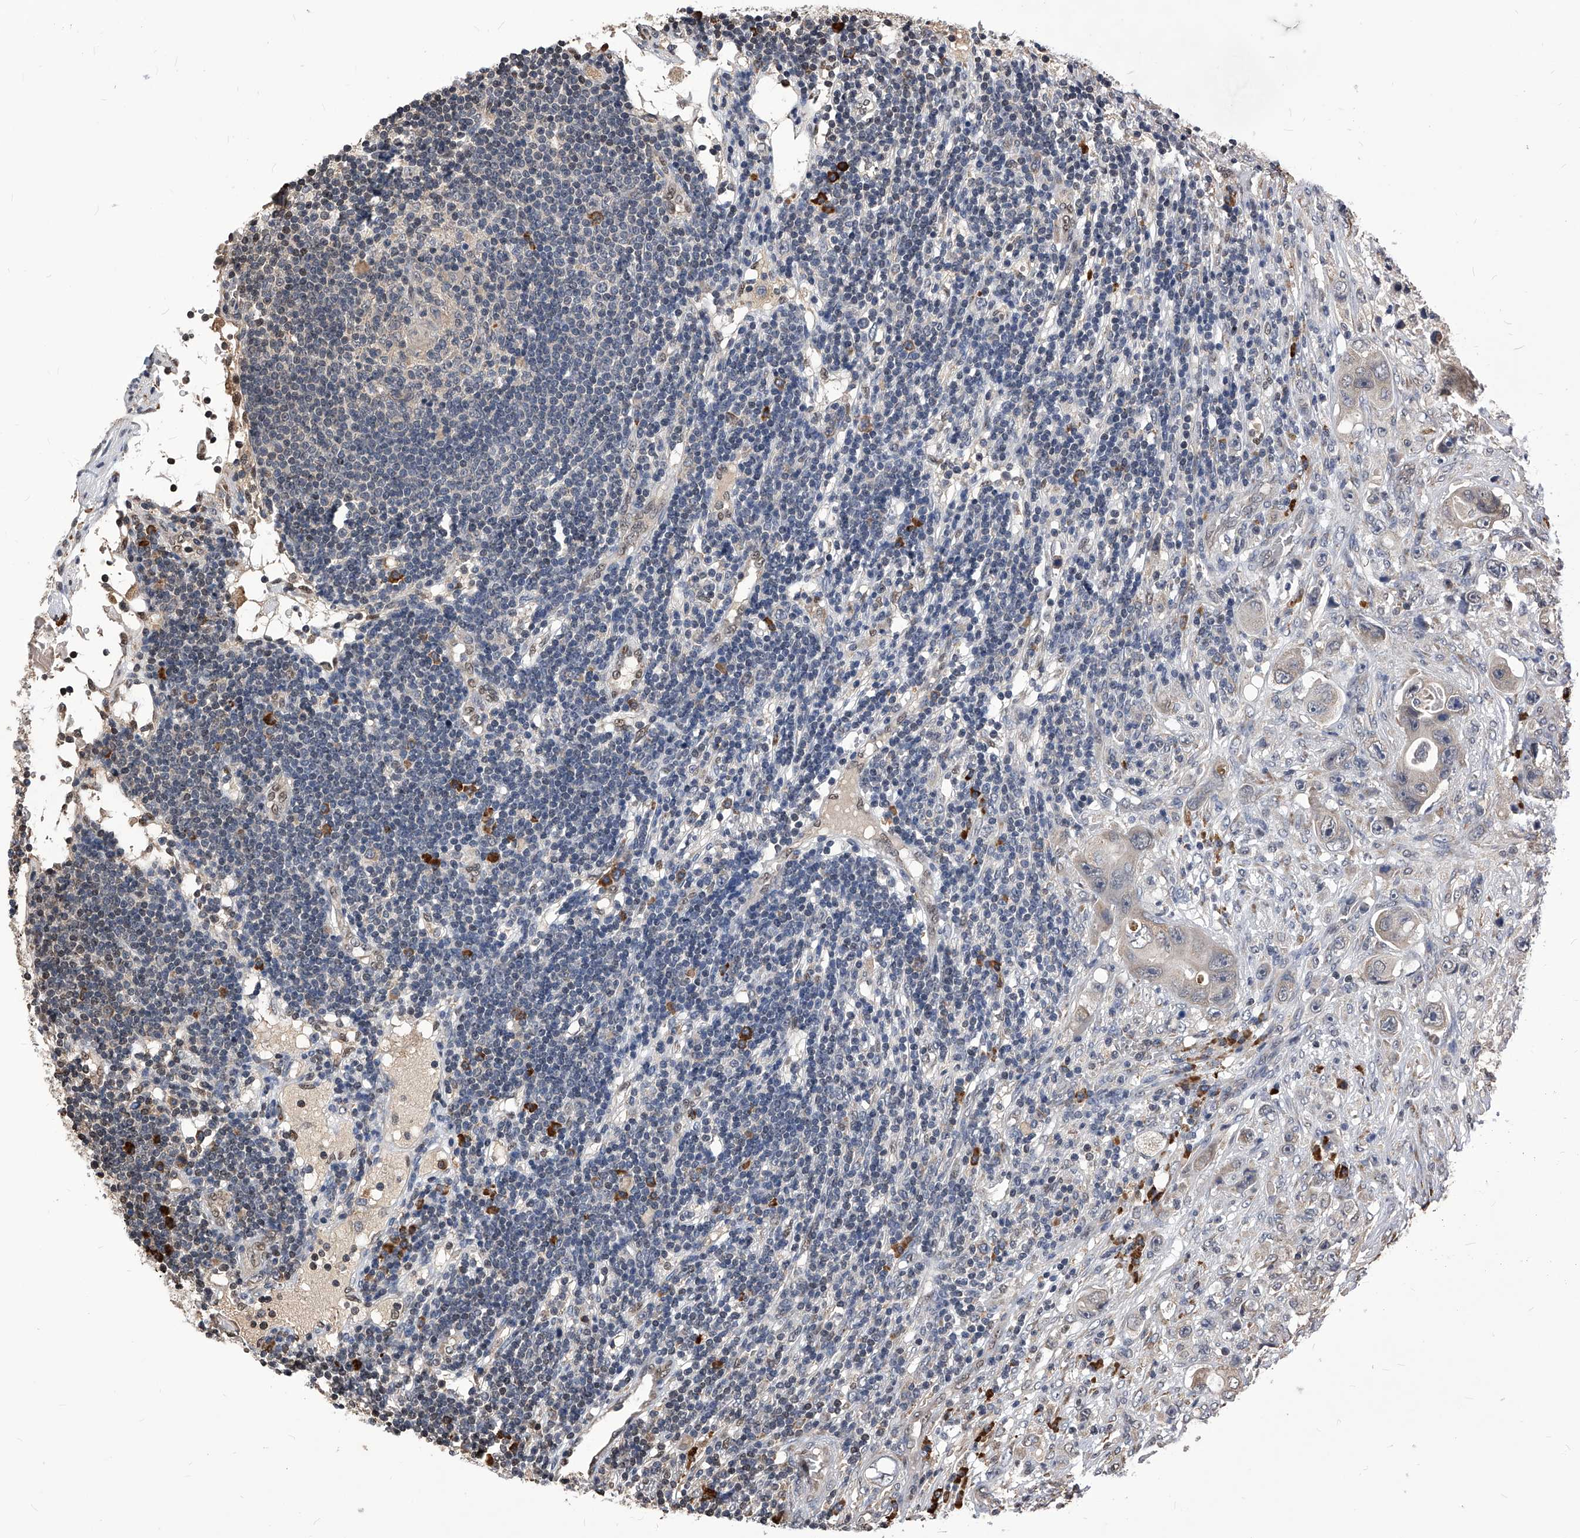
{"staining": {"intensity": "negative", "quantity": "none", "location": "none"}, "tissue": "colorectal cancer", "cell_type": "Tumor cells", "image_type": "cancer", "snomed": [{"axis": "morphology", "description": "Adenocarcinoma, NOS"}, {"axis": "topography", "description": "Colon"}], "caption": "Colorectal cancer was stained to show a protein in brown. There is no significant staining in tumor cells. The staining is performed using DAB (3,3'-diaminobenzidine) brown chromogen with nuclei counter-stained in using hematoxylin.", "gene": "ID1", "patient": {"sex": "female", "age": 46}}